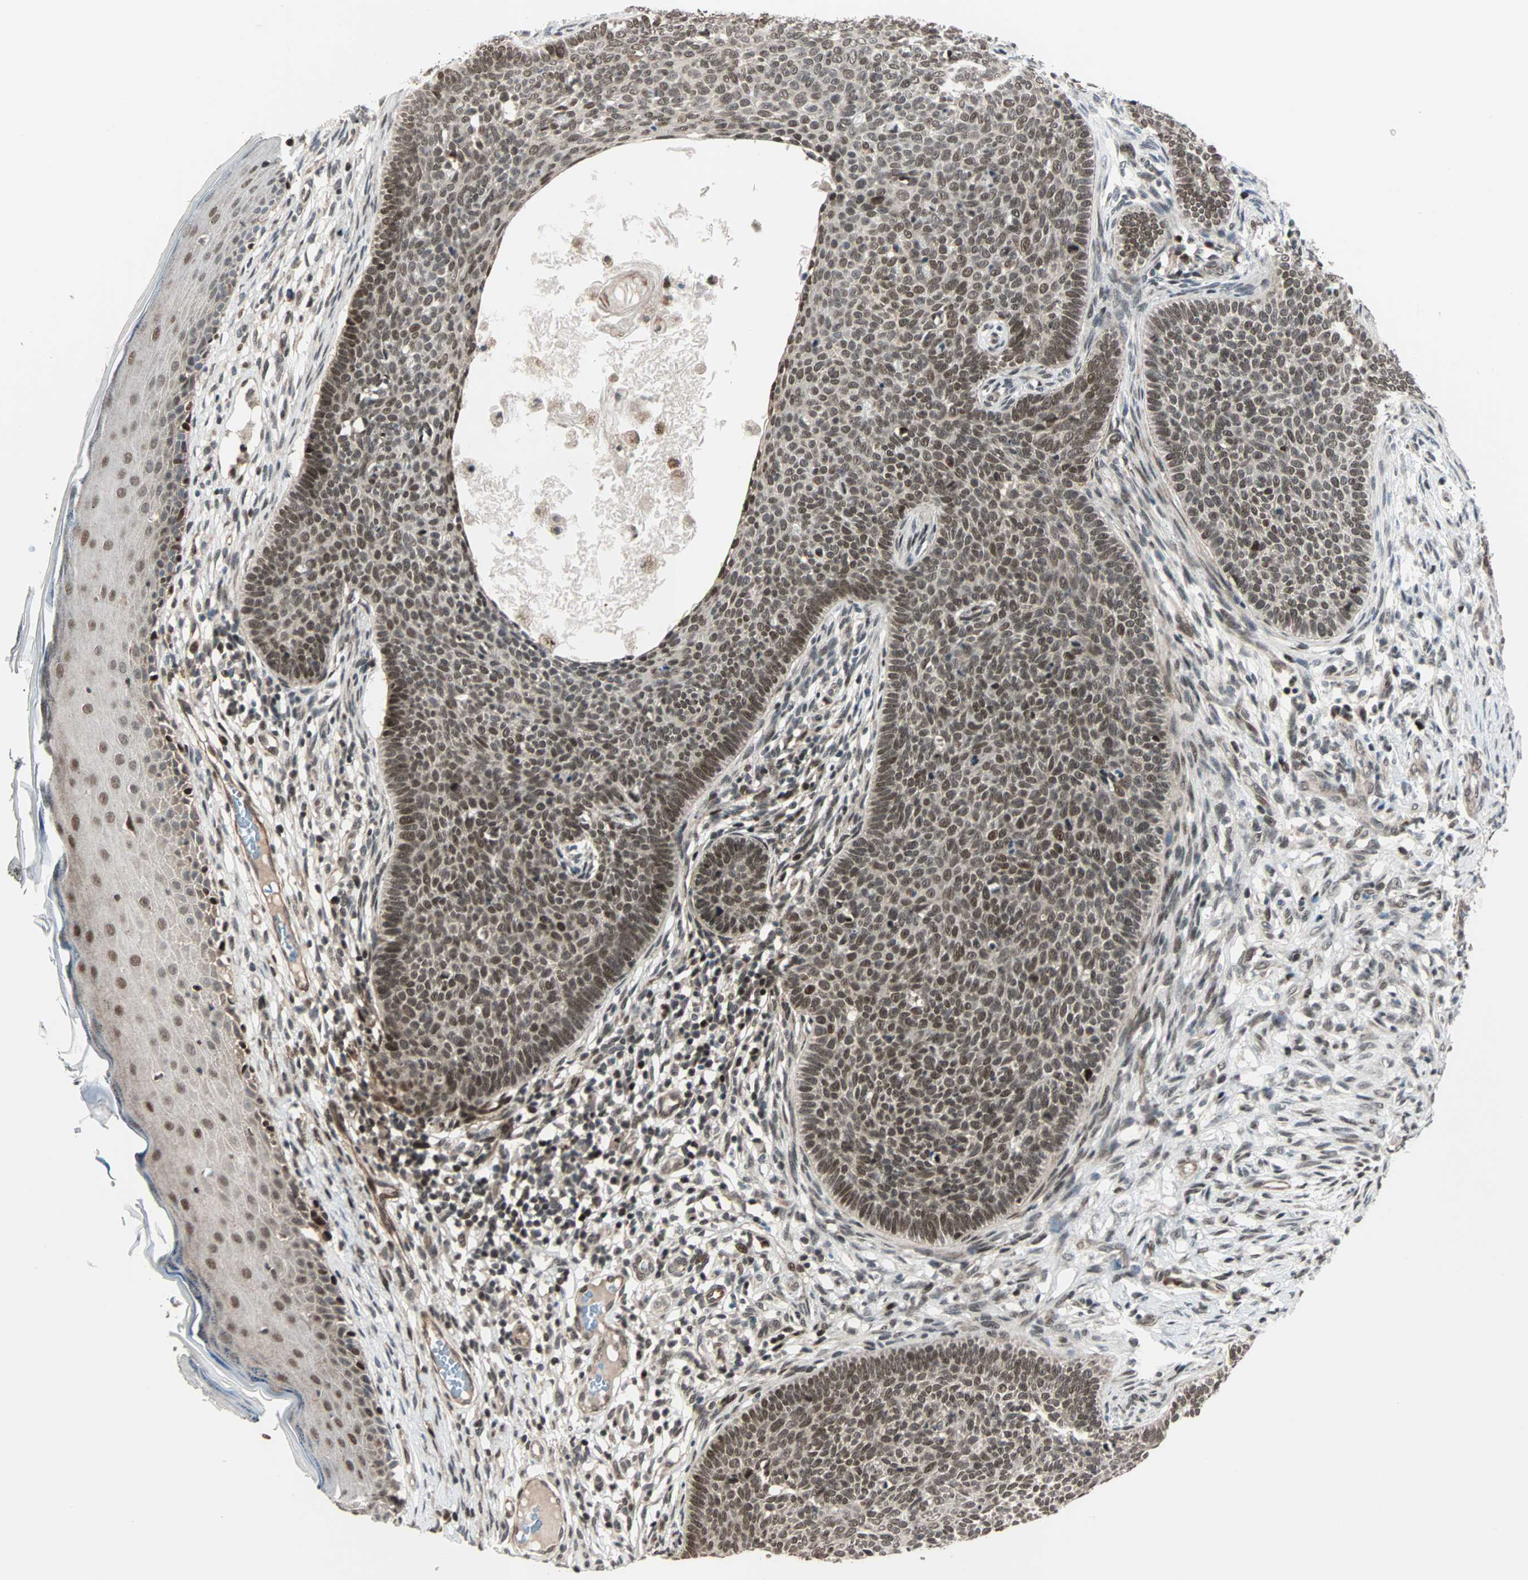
{"staining": {"intensity": "moderate", "quantity": ">75%", "location": "nuclear"}, "tissue": "skin cancer", "cell_type": "Tumor cells", "image_type": "cancer", "snomed": [{"axis": "morphology", "description": "Normal tissue, NOS"}, {"axis": "morphology", "description": "Basal cell carcinoma"}, {"axis": "topography", "description": "Skin"}], "caption": "Immunohistochemistry staining of skin cancer, which shows medium levels of moderate nuclear staining in about >75% of tumor cells indicating moderate nuclear protein positivity. The staining was performed using DAB (brown) for protein detection and nuclei were counterstained in hematoxylin (blue).", "gene": "CBX4", "patient": {"sex": "male", "age": 87}}